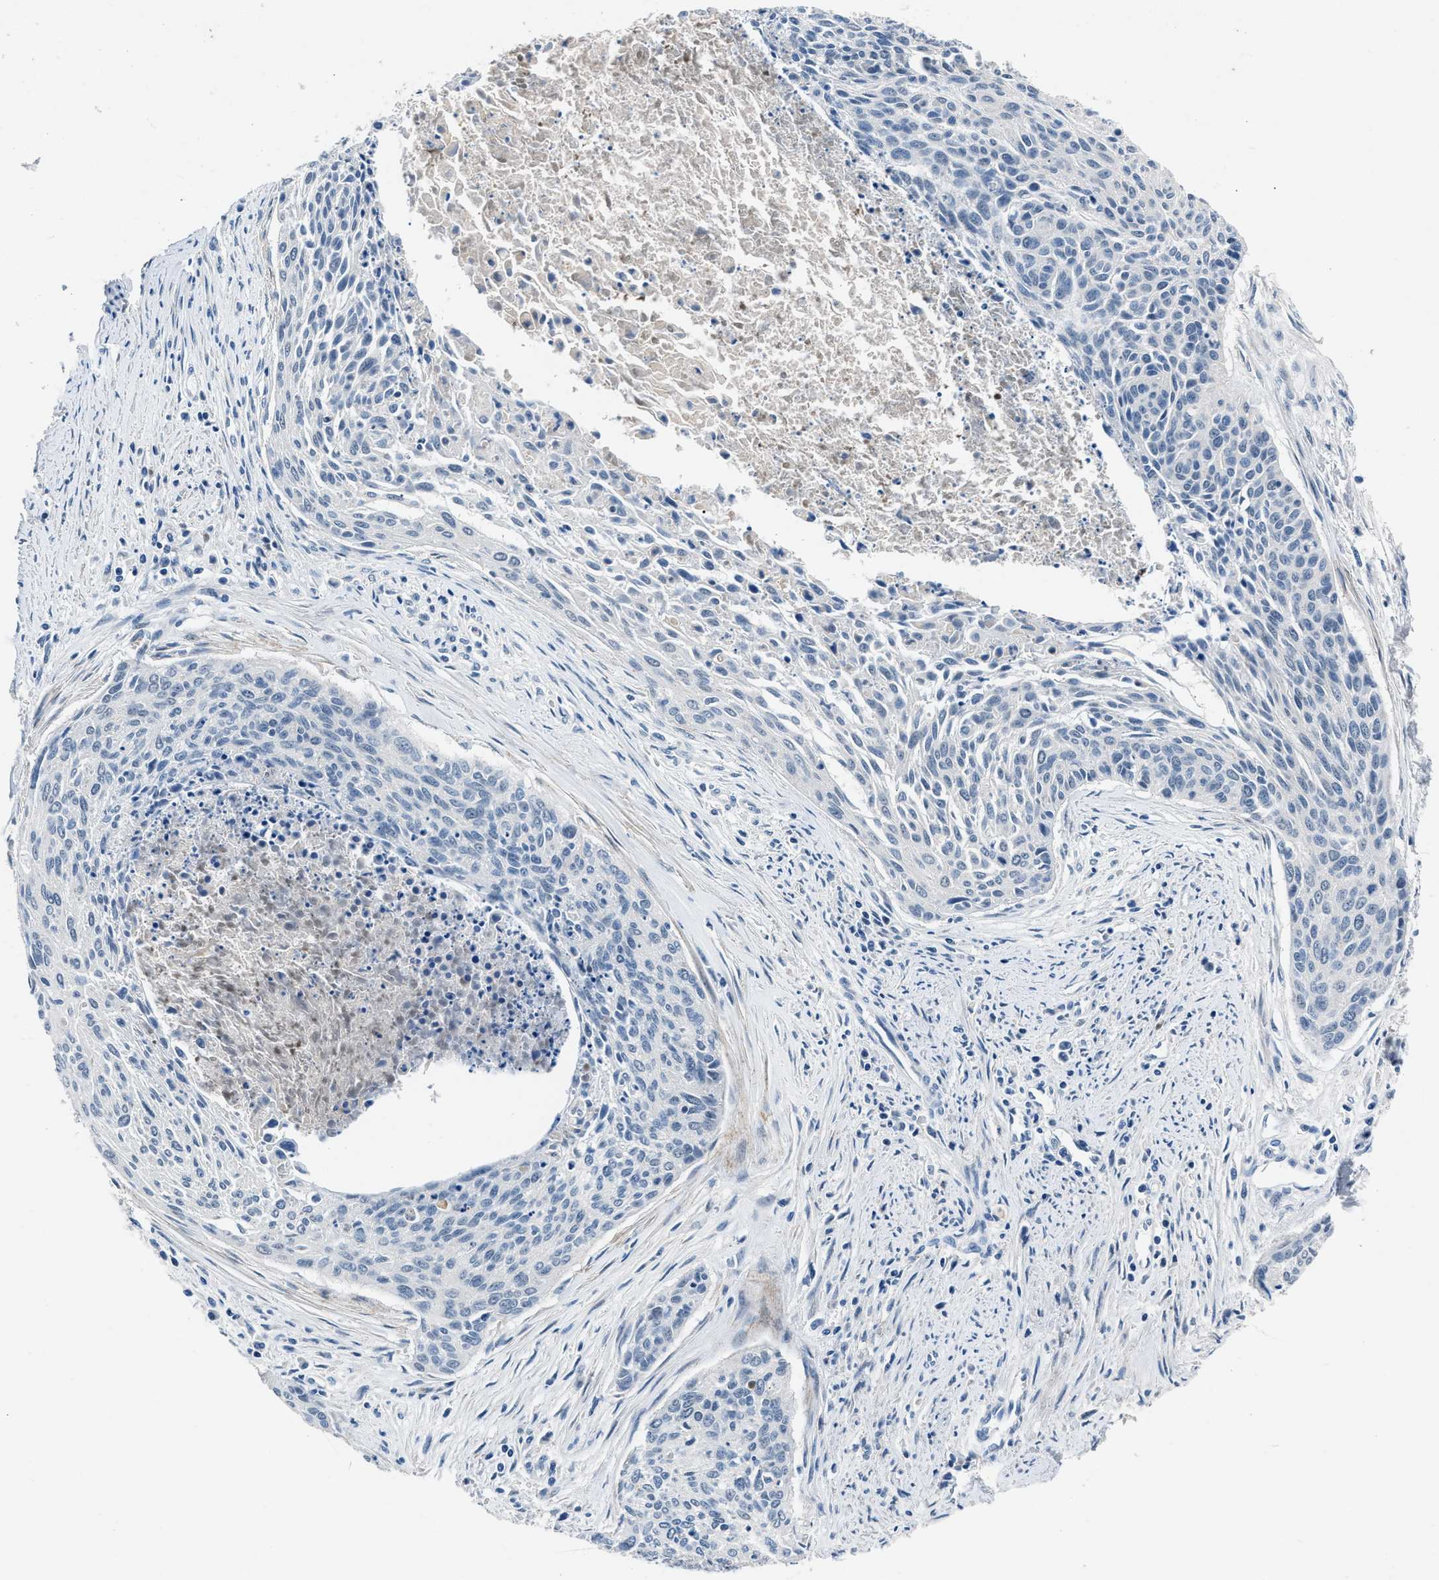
{"staining": {"intensity": "negative", "quantity": "none", "location": "none"}, "tissue": "cervical cancer", "cell_type": "Tumor cells", "image_type": "cancer", "snomed": [{"axis": "morphology", "description": "Squamous cell carcinoma, NOS"}, {"axis": "topography", "description": "Cervix"}], "caption": "This is an immunohistochemistry (IHC) micrograph of human cervical squamous cell carcinoma. There is no positivity in tumor cells.", "gene": "DENND6B", "patient": {"sex": "female", "age": 55}}